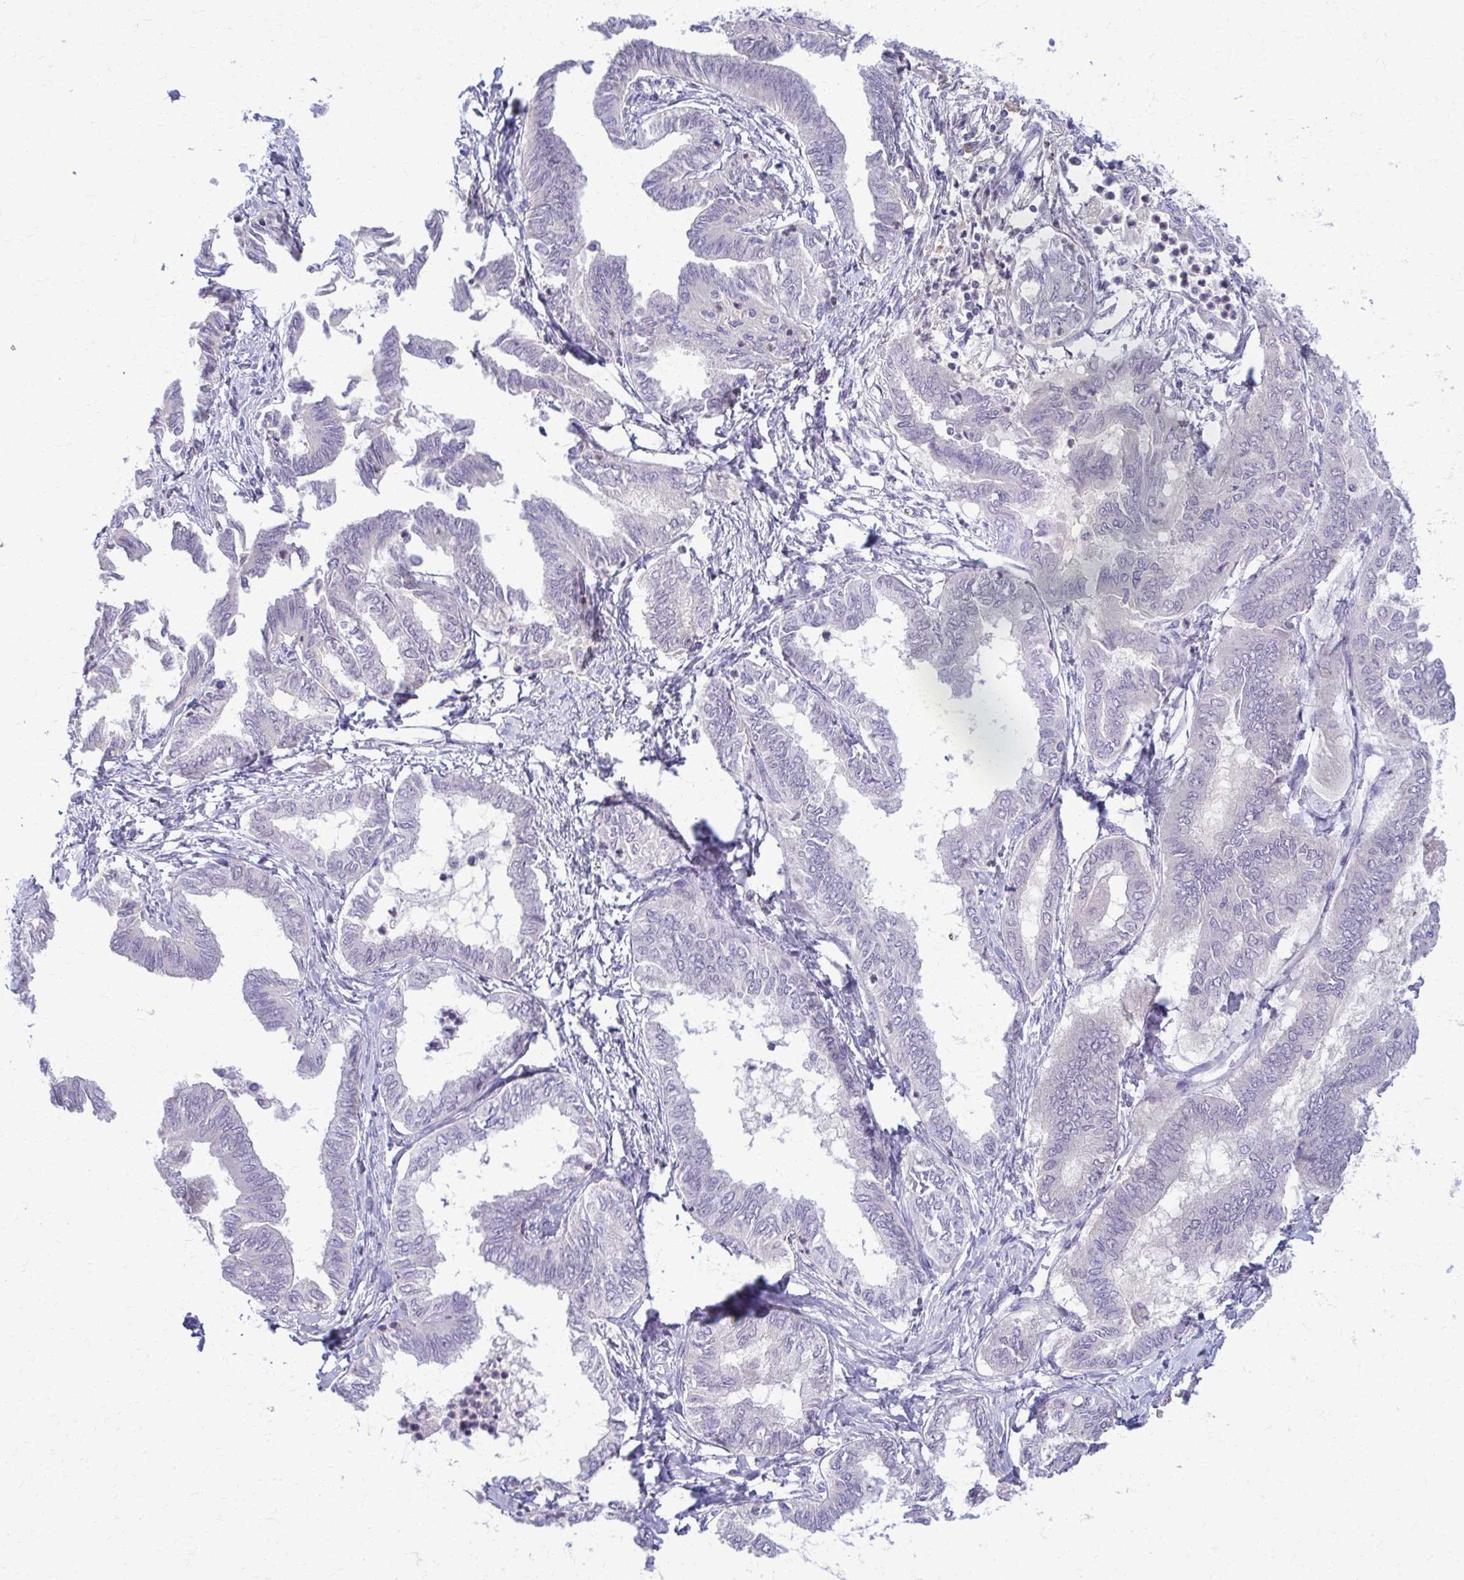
{"staining": {"intensity": "negative", "quantity": "none", "location": "none"}, "tissue": "ovarian cancer", "cell_type": "Tumor cells", "image_type": "cancer", "snomed": [{"axis": "morphology", "description": "Carcinoma, endometroid"}, {"axis": "topography", "description": "Ovary"}], "caption": "Micrograph shows no significant protein expression in tumor cells of ovarian endometroid carcinoma. Brightfield microscopy of immunohistochemistry stained with DAB (brown) and hematoxylin (blue), captured at high magnification.", "gene": "OR4M1", "patient": {"sex": "female", "age": 70}}